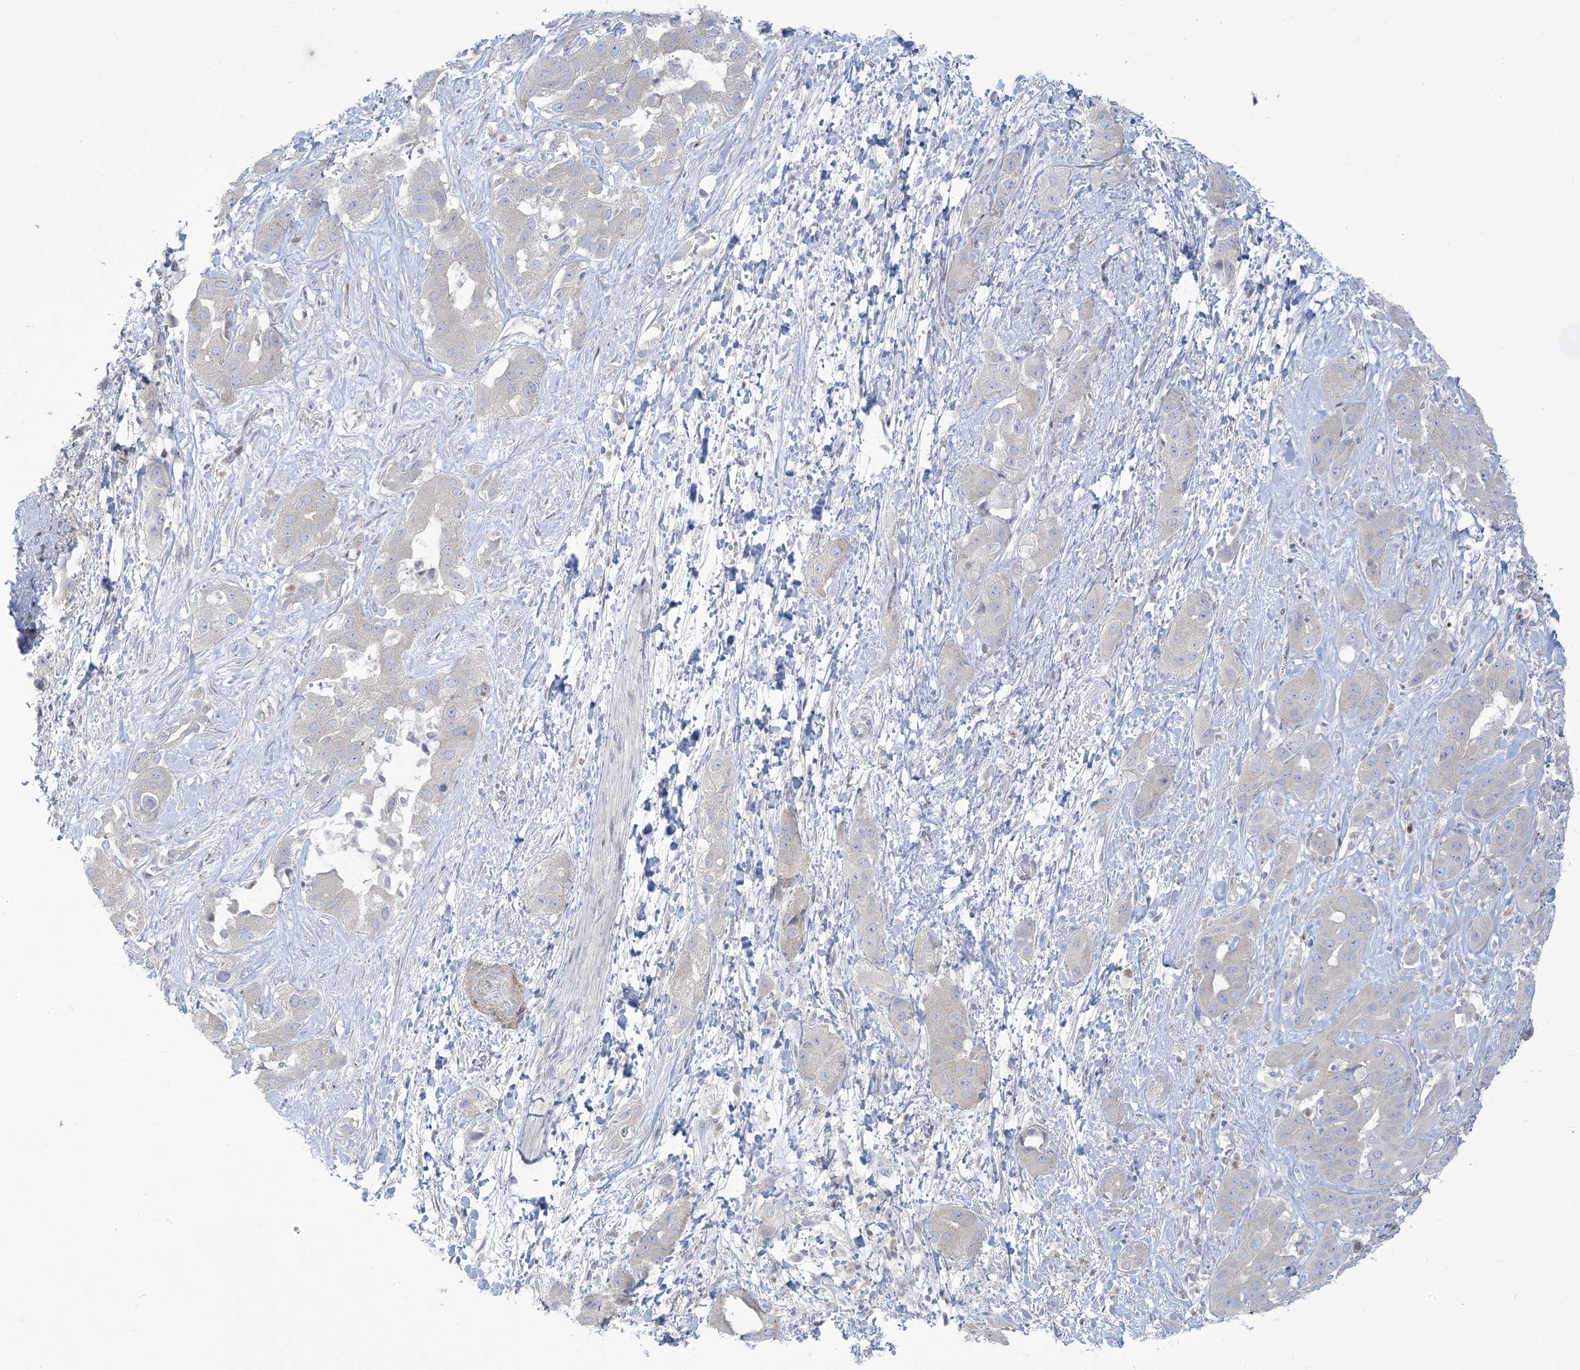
{"staining": {"intensity": "negative", "quantity": "none", "location": "none"}, "tissue": "liver cancer", "cell_type": "Tumor cells", "image_type": "cancer", "snomed": [{"axis": "morphology", "description": "Cholangiocarcinoma"}, {"axis": "topography", "description": "Liver"}], "caption": "Histopathology image shows no protein positivity in tumor cells of liver cancer tissue.", "gene": "AFTPH", "patient": {"sex": "female", "age": 52}}